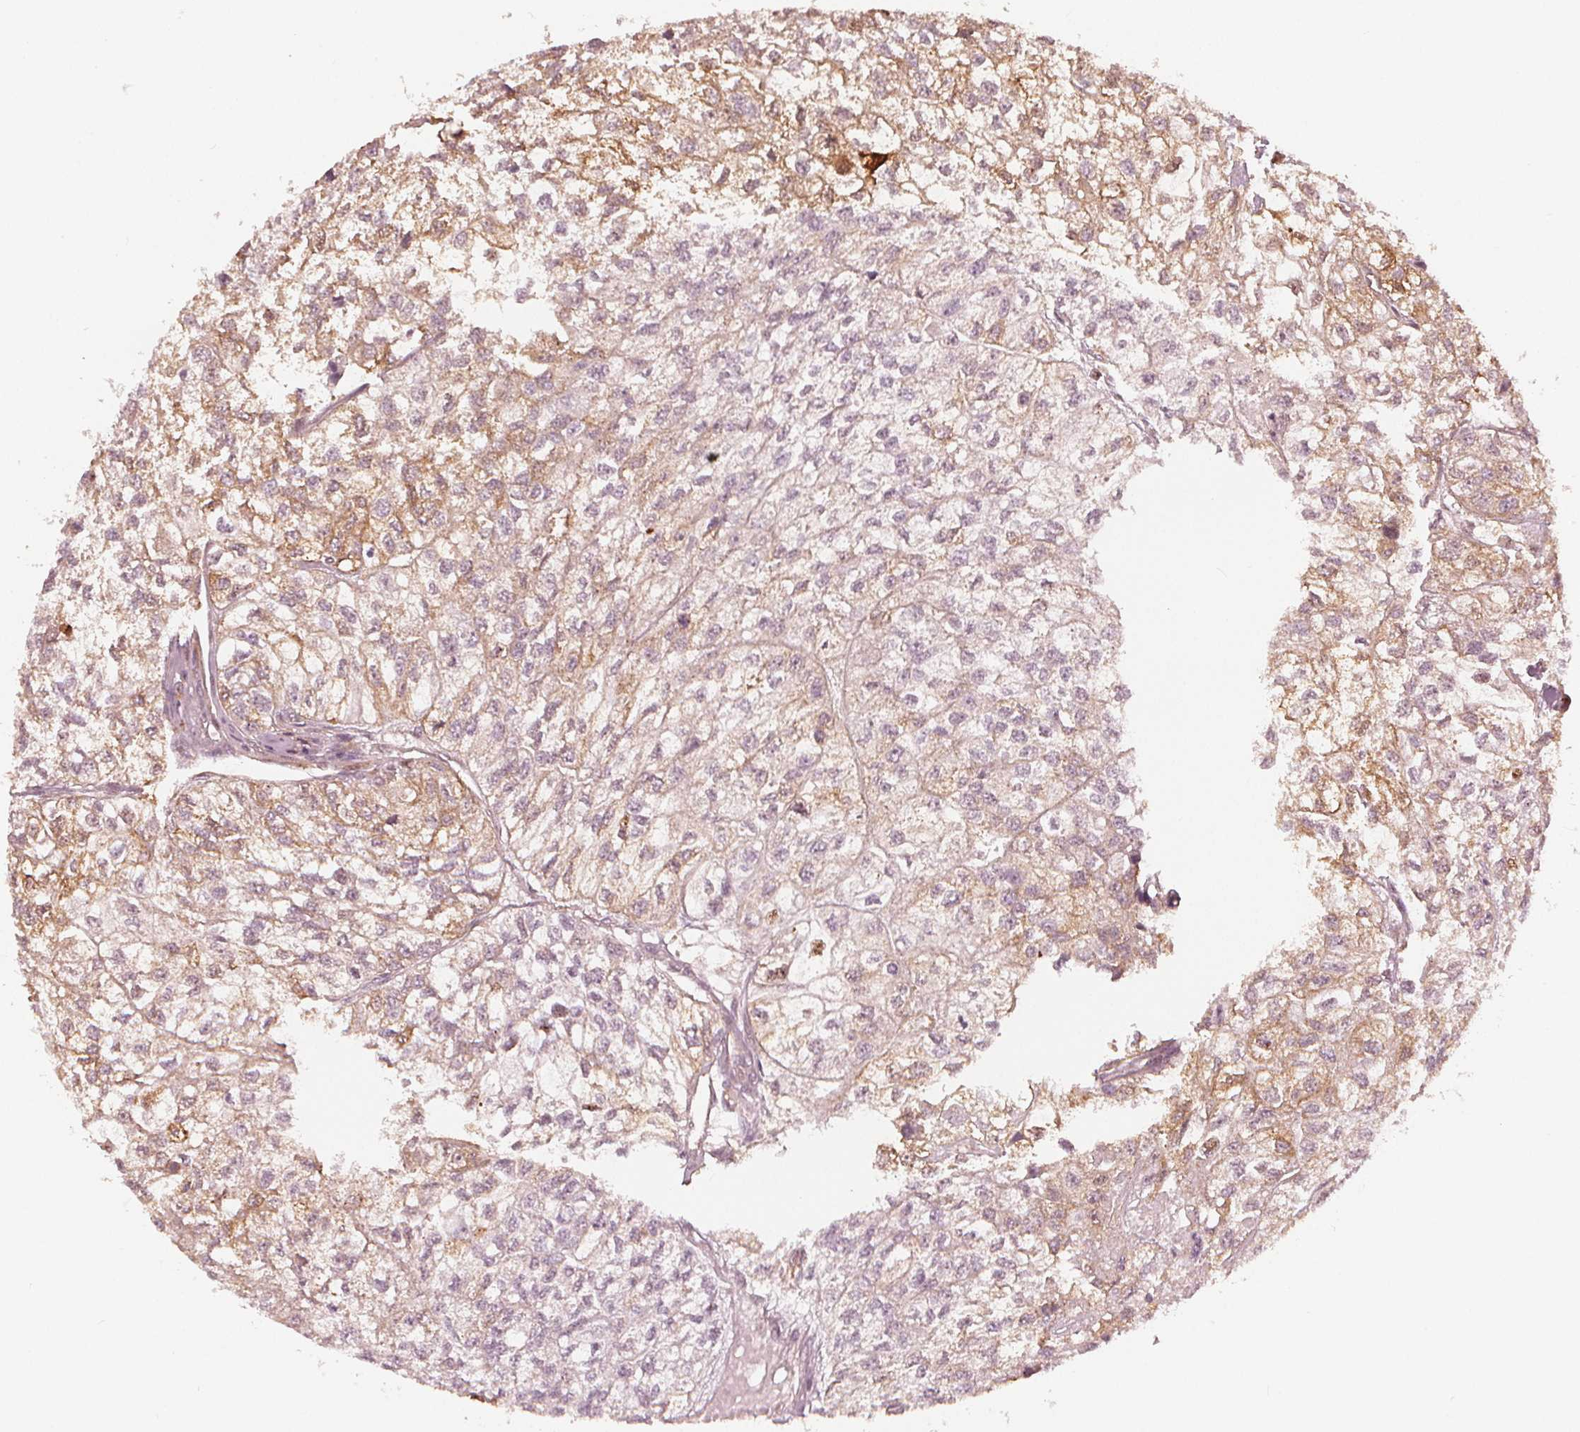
{"staining": {"intensity": "moderate", "quantity": "25%-75%", "location": "cytoplasmic/membranous,nuclear"}, "tissue": "renal cancer", "cell_type": "Tumor cells", "image_type": "cancer", "snomed": [{"axis": "morphology", "description": "Adenocarcinoma, NOS"}, {"axis": "topography", "description": "Kidney"}], "caption": "Immunohistochemistry (IHC) photomicrograph of human renal cancer stained for a protein (brown), which demonstrates medium levels of moderate cytoplasmic/membranous and nuclear expression in approximately 25%-75% of tumor cells.", "gene": "SQSTM1", "patient": {"sex": "male", "age": 56}}